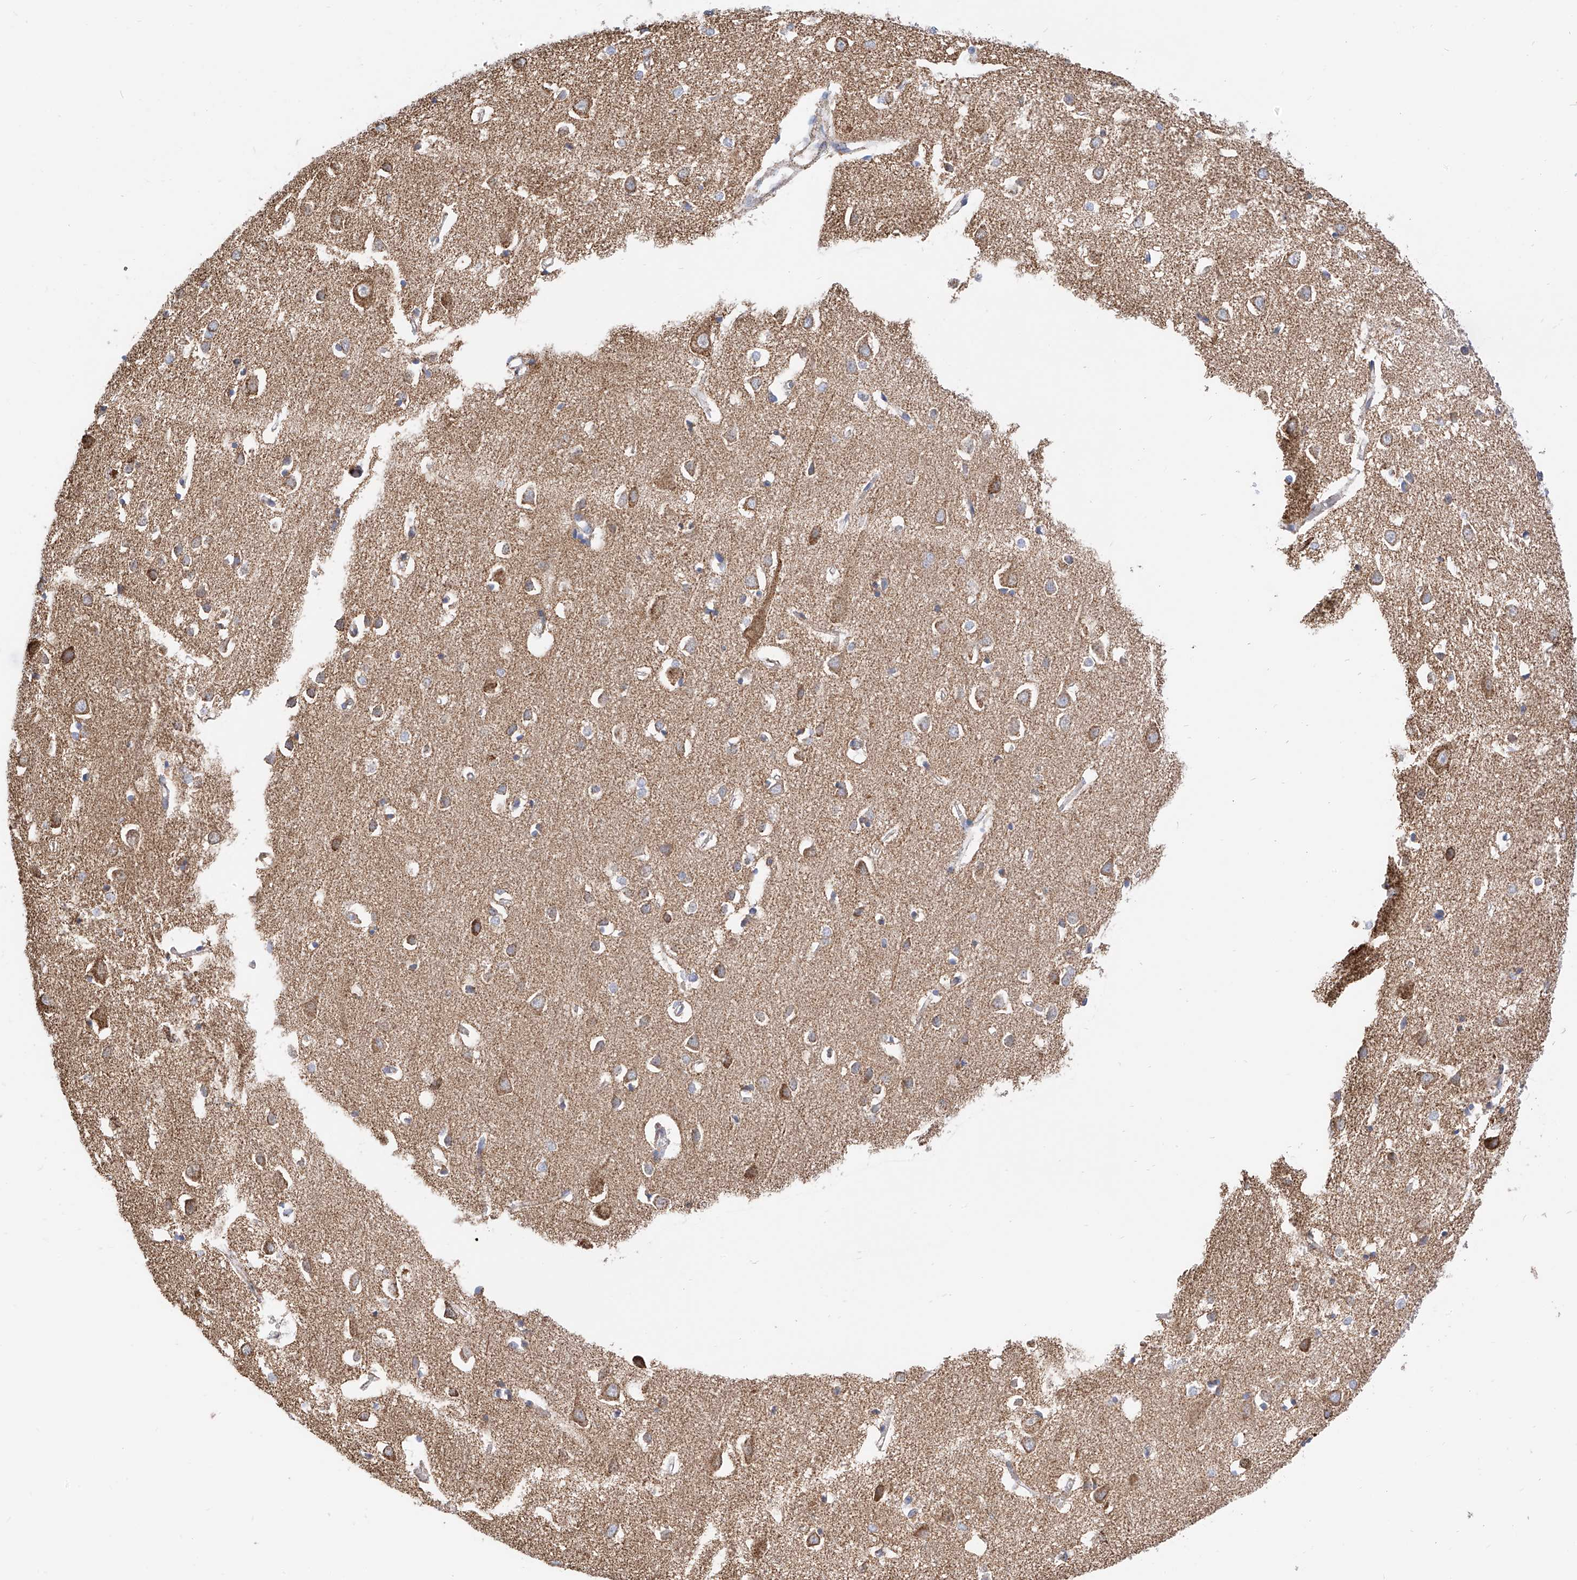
{"staining": {"intensity": "negative", "quantity": "none", "location": "none"}, "tissue": "cerebral cortex", "cell_type": "Endothelial cells", "image_type": "normal", "snomed": [{"axis": "morphology", "description": "Normal tissue, NOS"}, {"axis": "topography", "description": "Cerebral cortex"}], "caption": "IHC image of benign cerebral cortex stained for a protein (brown), which displays no staining in endothelial cells.", "gene": "NALCN", "patient": {"sex": "female", "age": 64}}